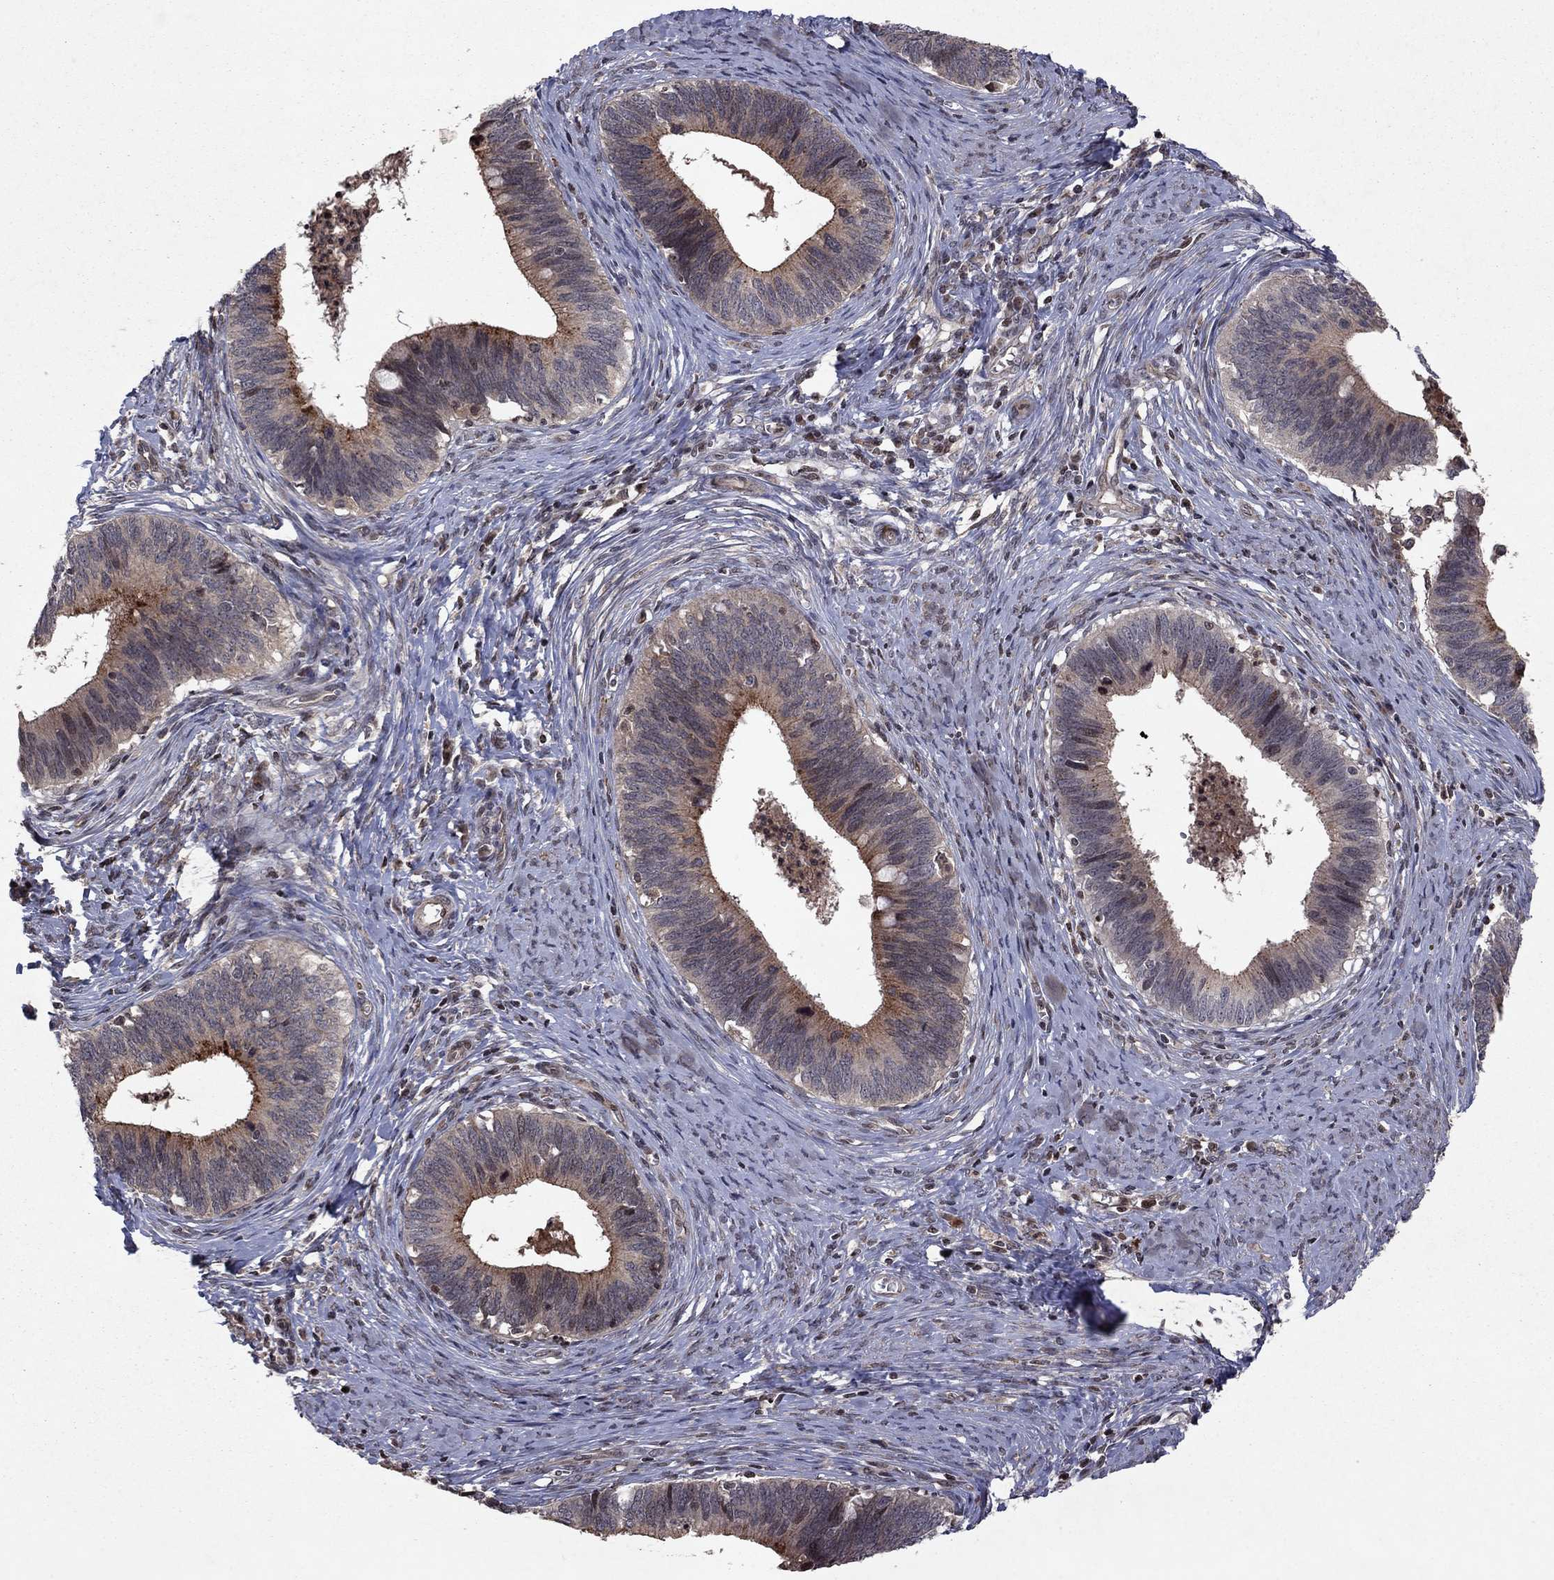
{"staining": {"intensity": "moderate", "quantity": "<25%", "location": "cytoplasmic/membranous"}, "tissue": "cervical cancer", "cell_type": "Tumor cells", "image_type": "cancer", "snomed": [{"axis": "morphology", "description": "Adenocarcinoma, NOS"}, {"axis": "topography", "description": "Cervix"}], "caption": "Immunohistochemistry staining of cervical adenocarcinoma, which displays low levels of moderate cytoplasmic/membranous expression in approximately <25% of tumor cells indicating moderate cytoplasmic/membranous protein staining. The staining was performed using DAB (3,3'-diaminobenzidine) (brown) for protein detection and nuclei were counterstained in hematoxylin (blue).", "gene": "SORBS1", "patient": {"sex": "female", "age": 42}}